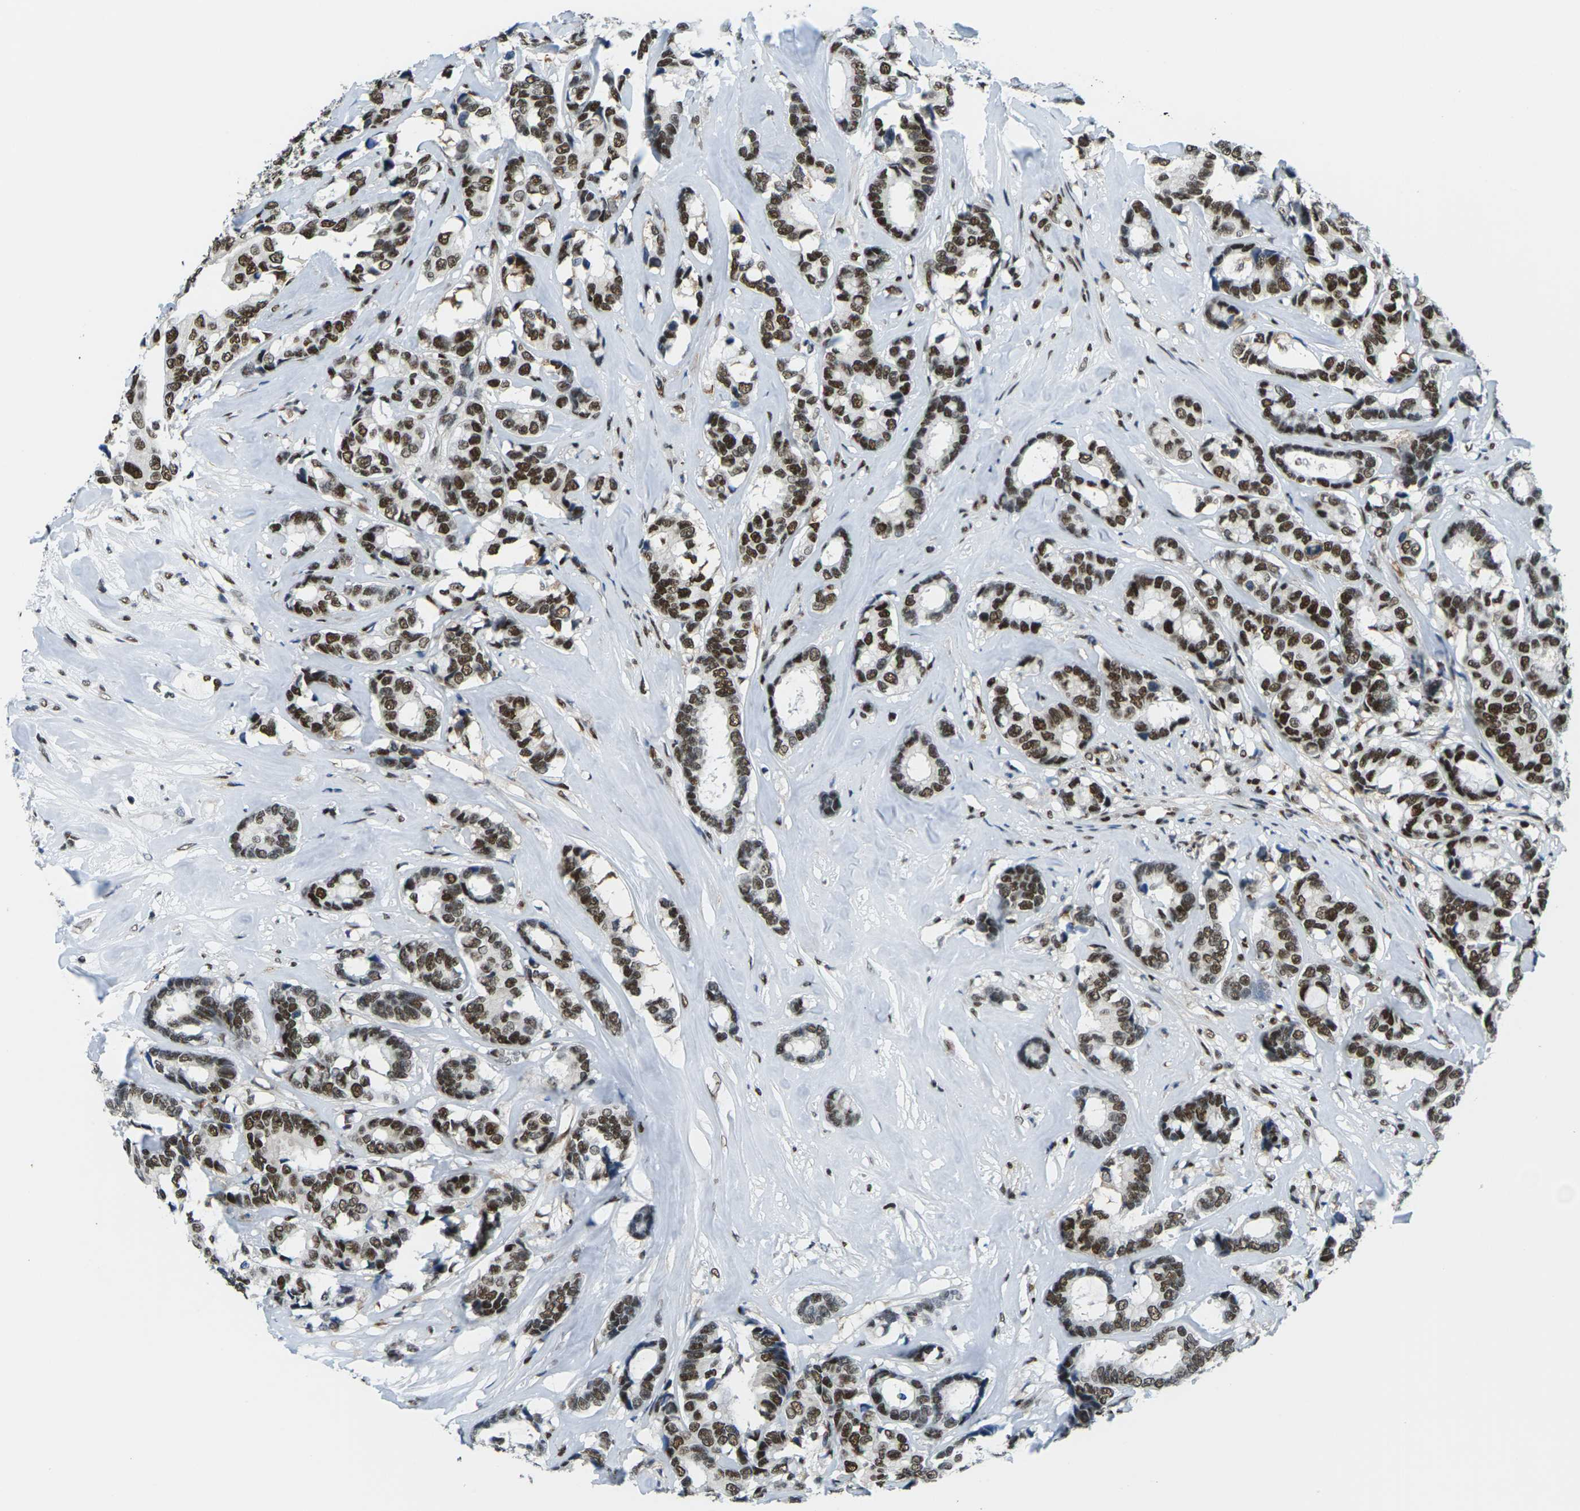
{"staining": {"intensity": "strong", "quantity": ">75%", "location": "nuclear"}, "tissue": "breast cancer", "cell_type": "Tumor cells", "image_type": "cancer", "snomed": [{"axis": "morphology", "description": "Duct carcinoma"}, {"axis": "topography", "description": "Breast"}], "caption": "This histopathology image shows immunohistochemistry staining of breast cancer, with high strong nuclear positivity in approximately >75% of tumor cells.", "gene": "PSME3", "patient": {"sex": "female", "age": 87}}